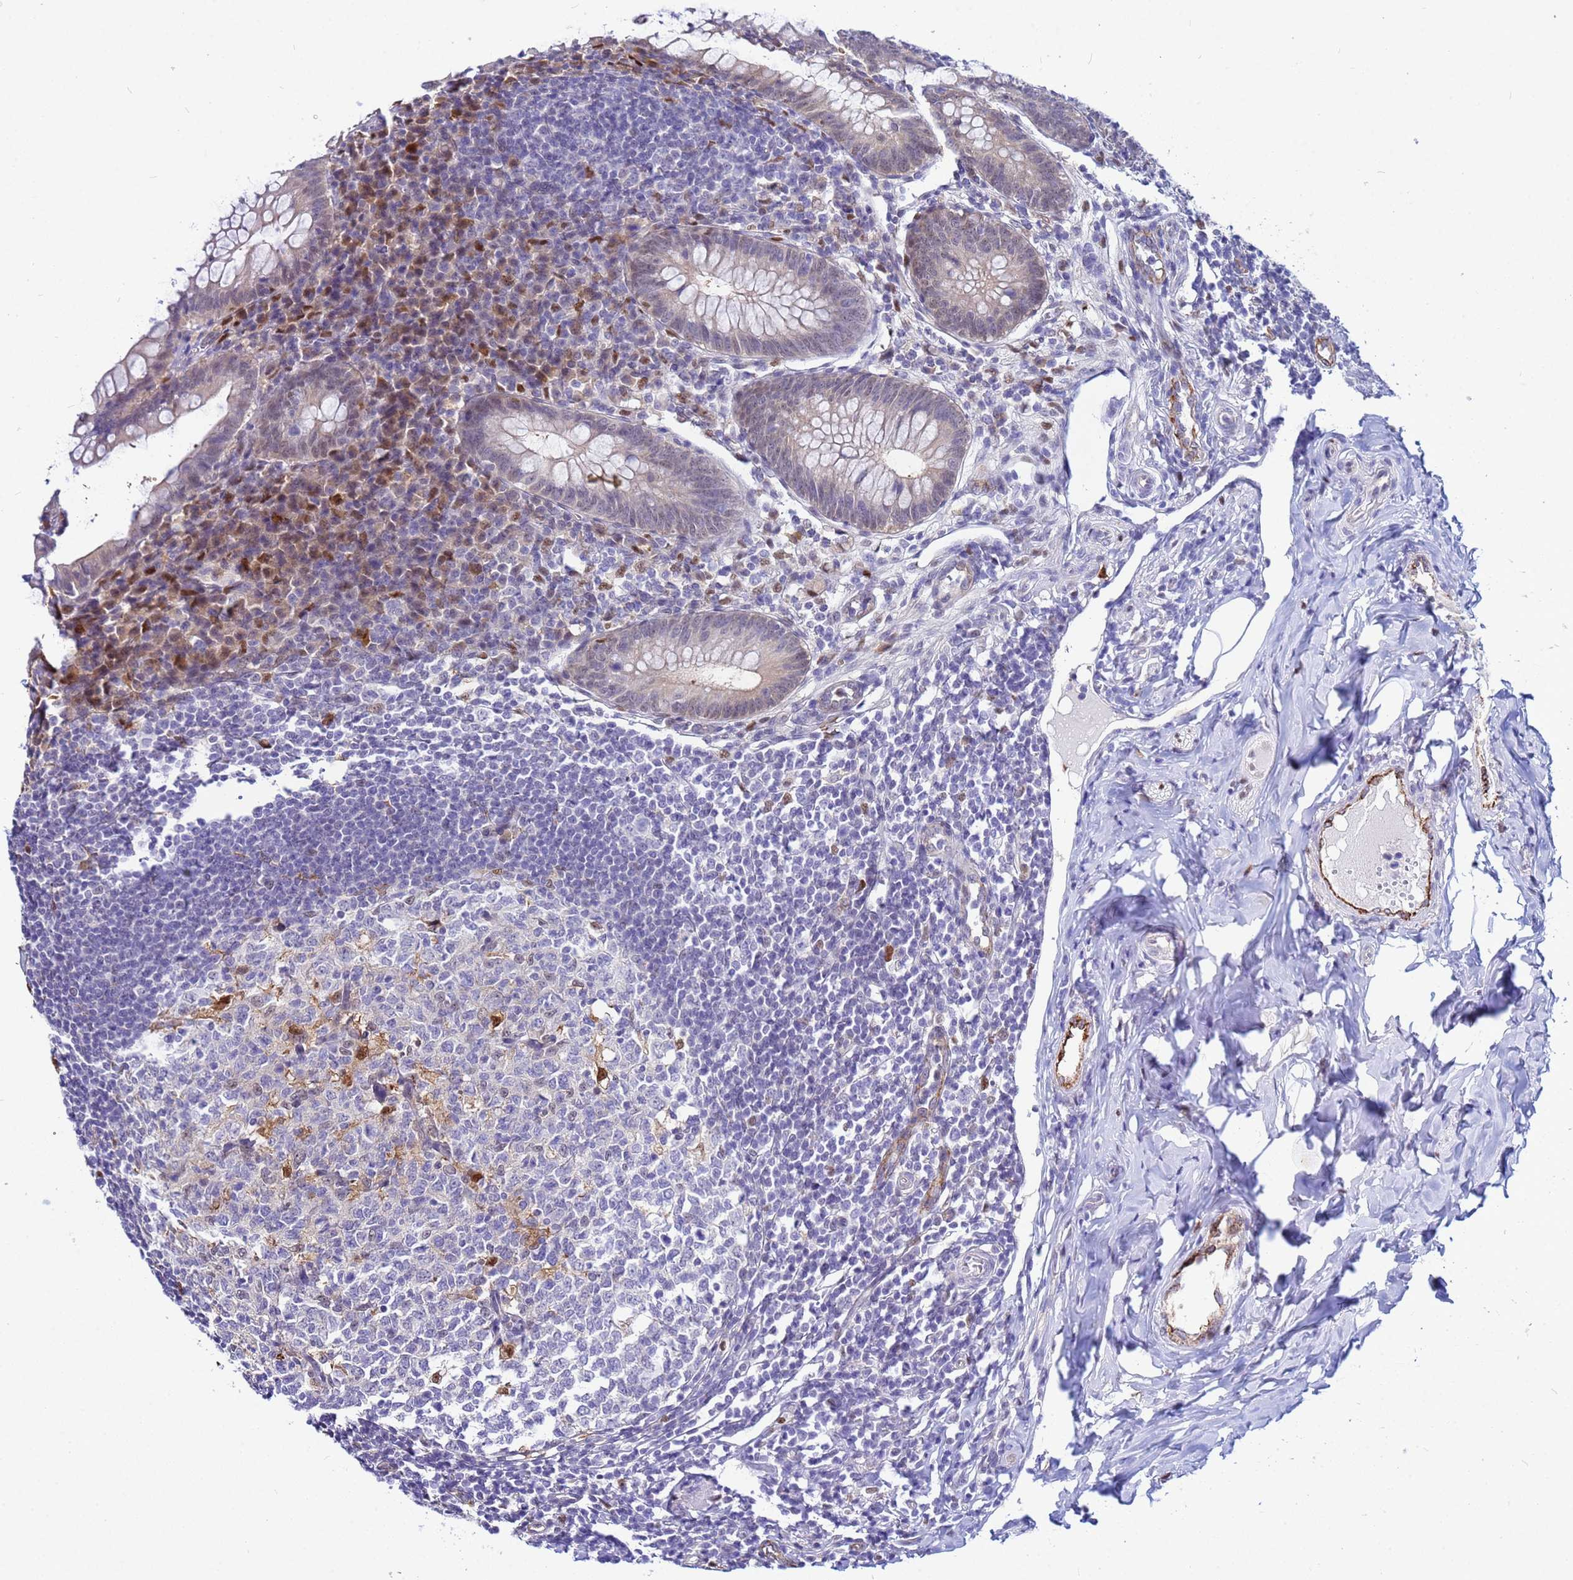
{"staining": {"intensity": "weak", "quantity": "25%-75%", "location": "cytoplasmic/membranous"}, "tissue": "appendix", "cell_type": "Glandular cells", "image_type": "normal", "snomed": [{"axis": "morphology", "description": "Normal tissue, NOS"}, {"axis": "topography", "description": "Appendix"}], "caption": "This micrograph exhibits unremarkable appendix stained with immunohistochemistry to label a protein in brown. The cytoplasmic/membranous of glandular cells show weak positivity for the protein. Nuclei are counter-stained blue.", "gene": "SLC25A37", "patient": {"sex": "female", "age": 33}}